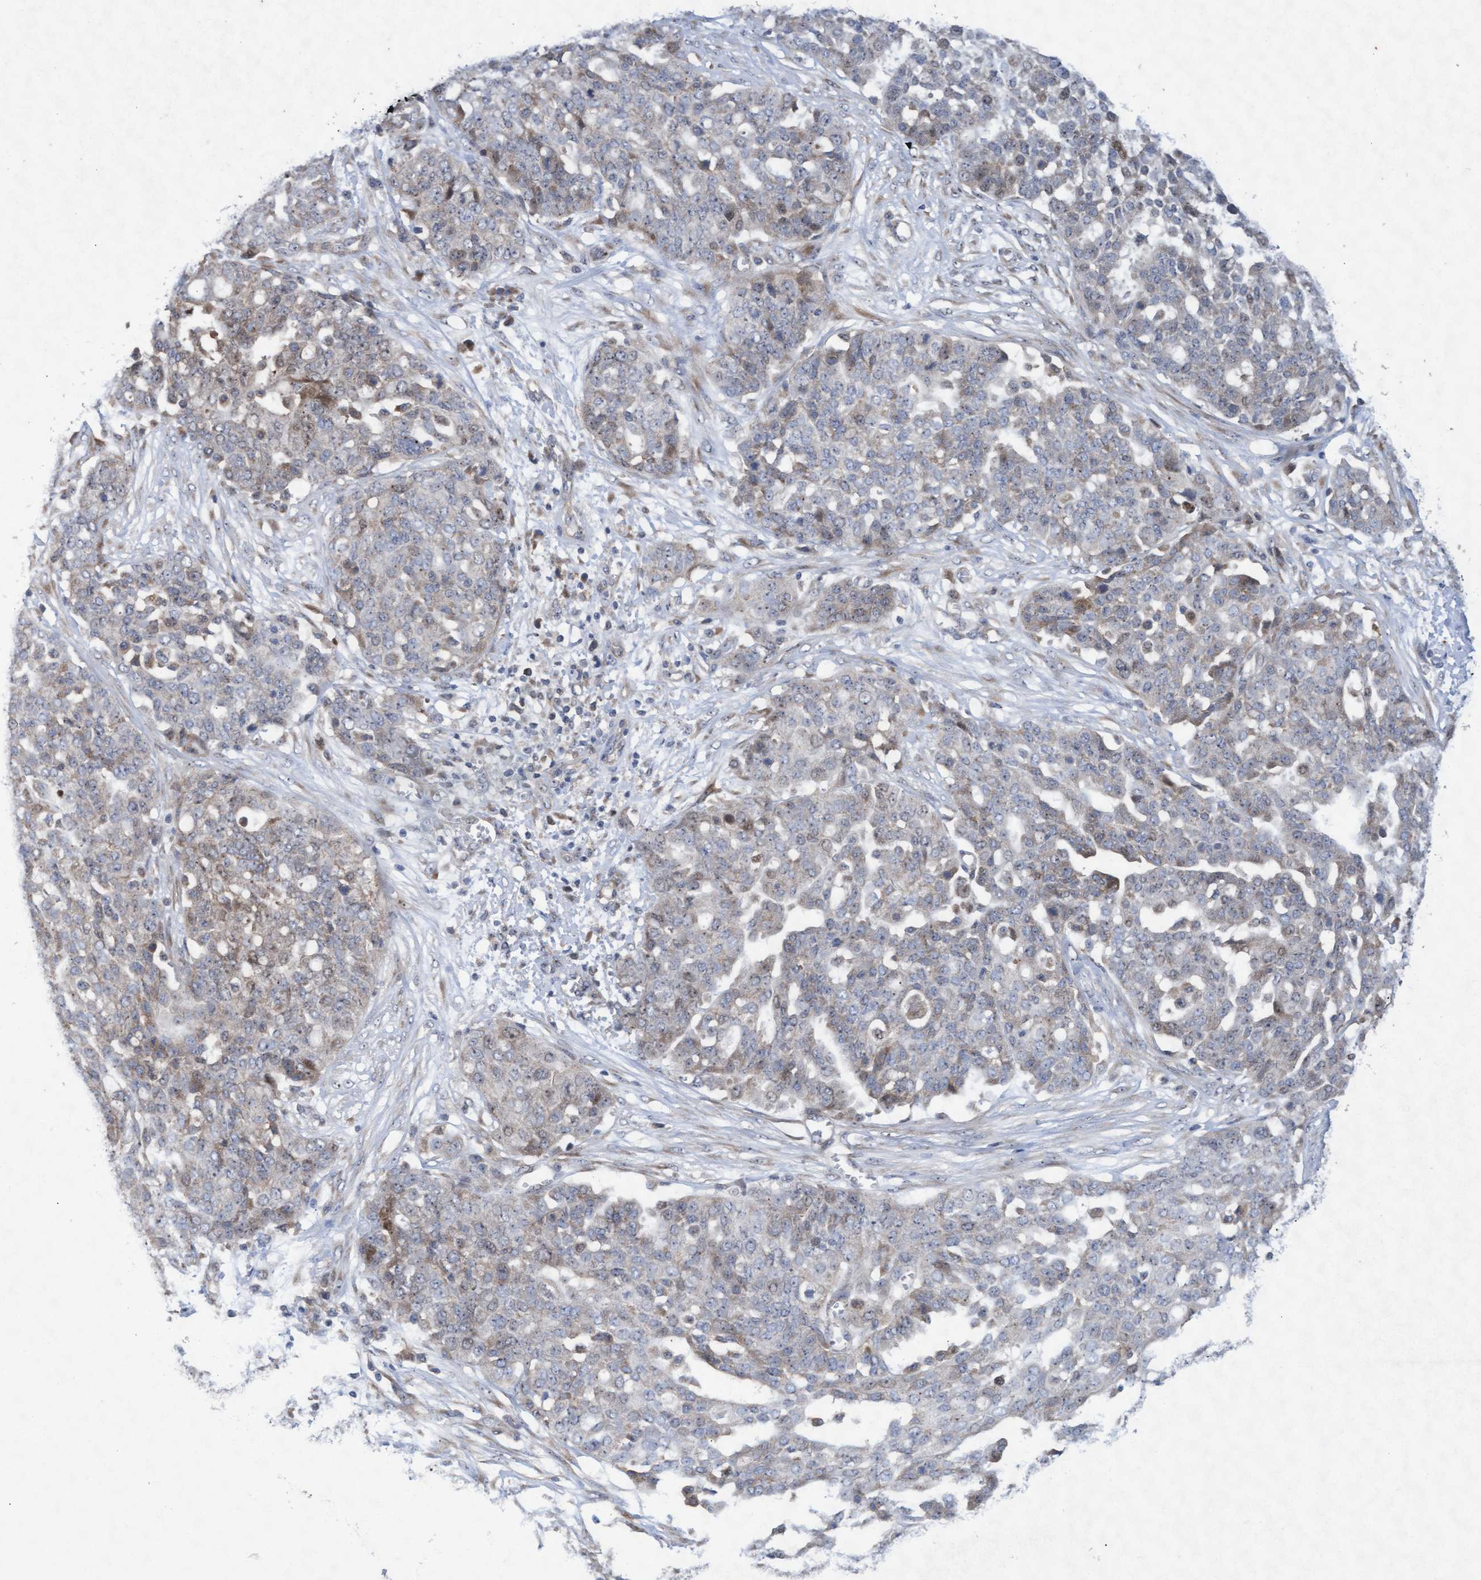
{"staining": {"intensity": "weak", "quantity": "<25%", "location": "cytoplasmic/membranous"}, "tissue": "ovarian cancer", "cell_type": "Tumor cells", "image_type": "cancer", "snomed": [{"axis": "morphology", "description": "Cystadenocarcinoma, serous, NOS"}, {"axis": "topography", "description": "Soft tissue"}, {"axis": "topography", "description": "Ovary"}], "caption": "Tumor cells are negative for protein expression in human serous cystadenocarcinoma (ovarian). The staining was performed using DAB to visualize the protein expression in brown, while the nuclei were stained in blue with hematoxylin (Magnification: 20x).", "gene": "ABCF2", "patient": {"sex": "female", "age": 57}}